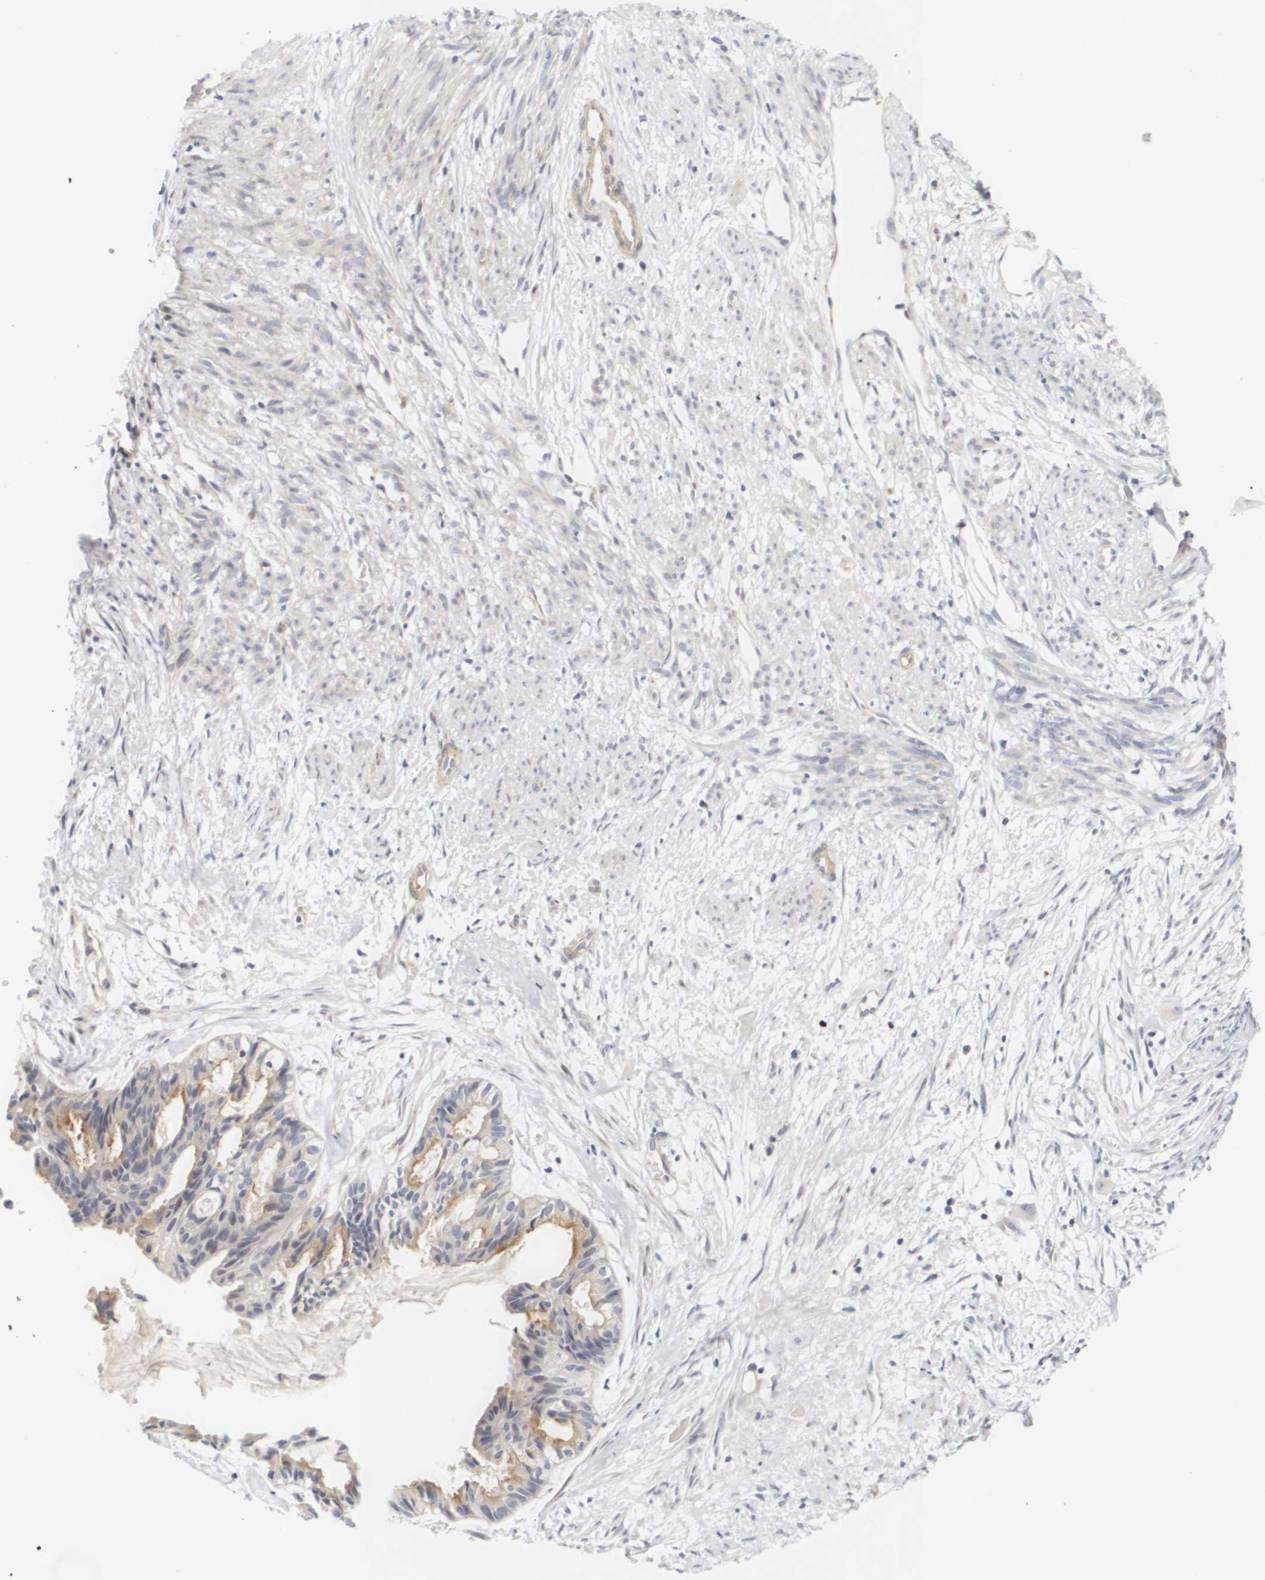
{"staining": {"intensity": "moderate", "quantity": "25%-75%", "location": "cytoplasmic/membranous"}, "tissue": "cervical cancer", "cell_type": "Tumor cells", "image_type": "cancer", "snomed": [{"axis": "morphology", "description": "Normal tissue, NOS"}, {"axis": "morphology", "description": "Adenocarcinoma, NOS"}, {"axis": "topography", "description": "Cervix"}, {"axis": "topography", "description": "Endometrium"}], "caption": "Tumor cells exhibit medium levels of moderate cytoplasmic/membranous positivity in about 25%-75% of cells in human cervical cancer (adenocarcinoma). The staining was performed using DAB (3,3'-diaminobenzidine) to visualize the protein expression in brown, while the nuclei were stained in blue with hematoxylin (Magnification: 20x).", "gene": "CYB561", "patient": {"sex": "female", "age": 86}}